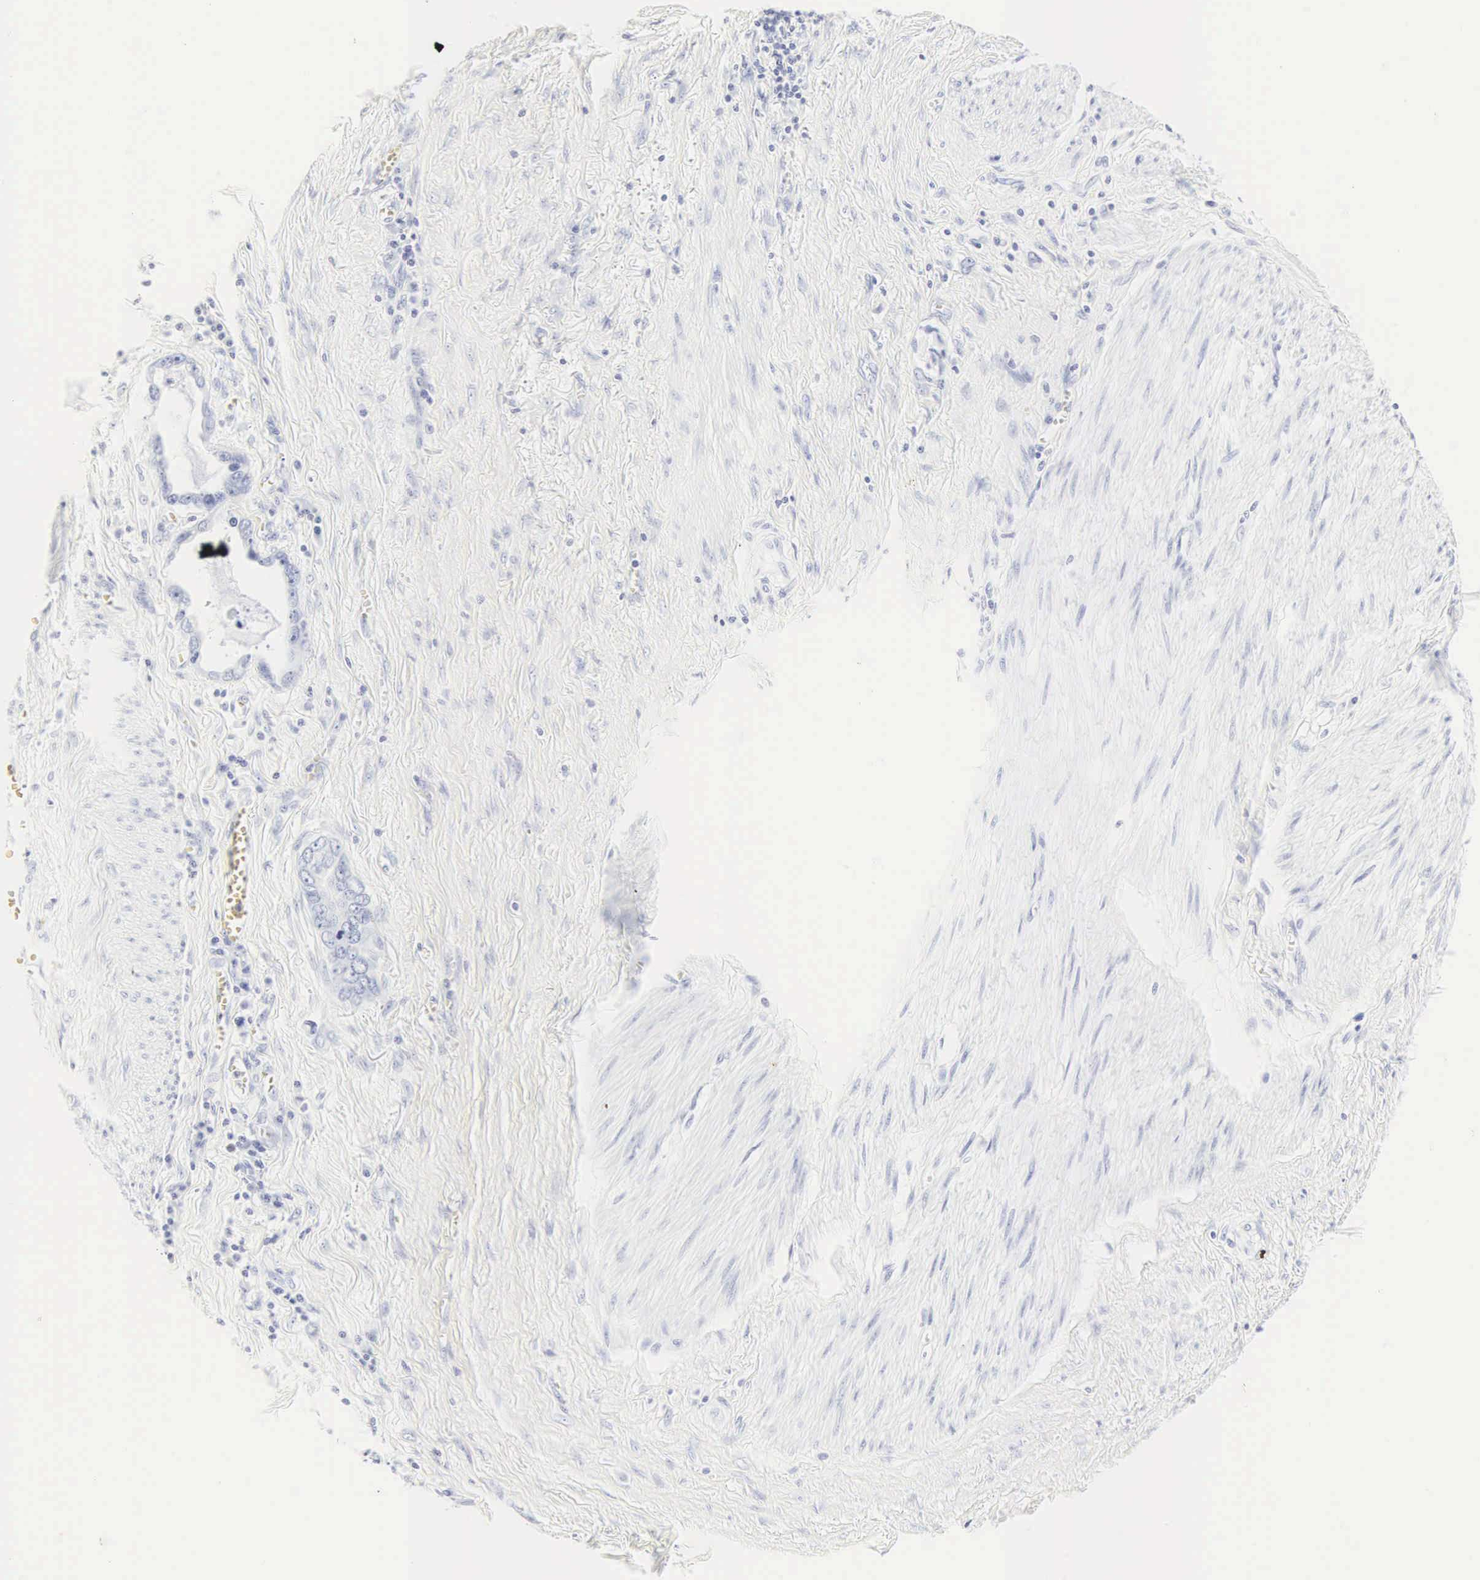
{"staining": {"intensity": "negative", "quantity": "none", "location": "none"}, "tissue": "stomach cancer", "cell_type": "Tumor cells", "image_type": "cancer", "snomed": [{"axis": "morphology", "description": "Adenocarcinoma, NOS"}, {"axis": "topography", "description": "Stomach"}], "caption": "IHC image of neoplastic tissue: stomach adenocarcinoma stained with DAB exhibits no significant protein expression in tumor cells. (DAB immunohistochemistry visualized using brightfield microscopy, high magnification).", "gene": "CGB3", "patient": {"sex": "male", "age": 78}}